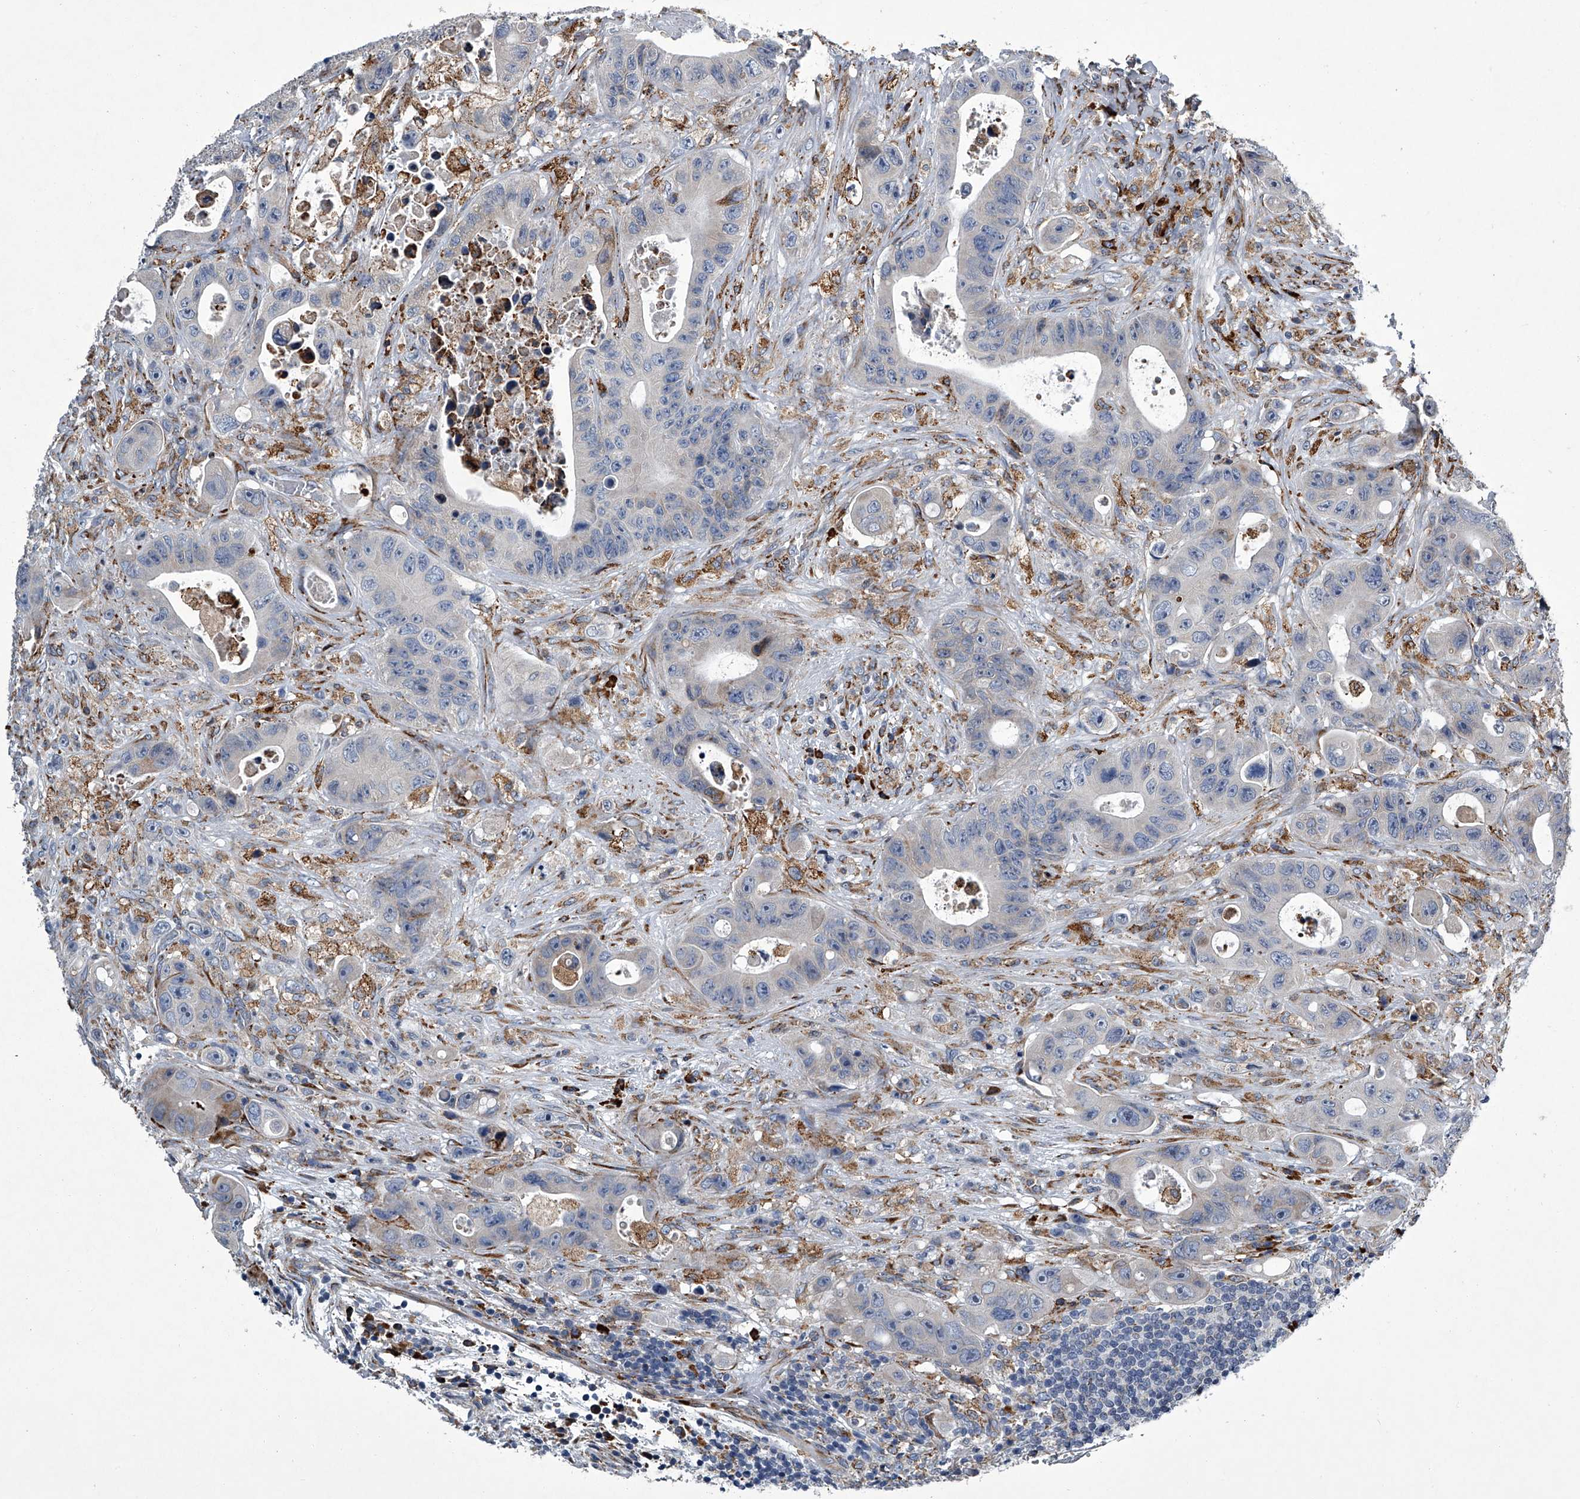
{"staining": {"intensity": "negative", "quantity": "none", "location": "none"}, "tissue": "colorectal cancer", "cell_type": "Tumor cells", "image_type": "cancer", "snomed": [{"axis": "morphology", "description": "Adenocarcinoma, NOS"}, {"axis": "topography", "description": "Colon"}], "caption": "This is a micrograph of IHC staining of colorectal adenocarcinoma, which shows no positivity in tumor cells.", "gene": "TMEM63C", "patient": {"sex": "female", "age": 46}}